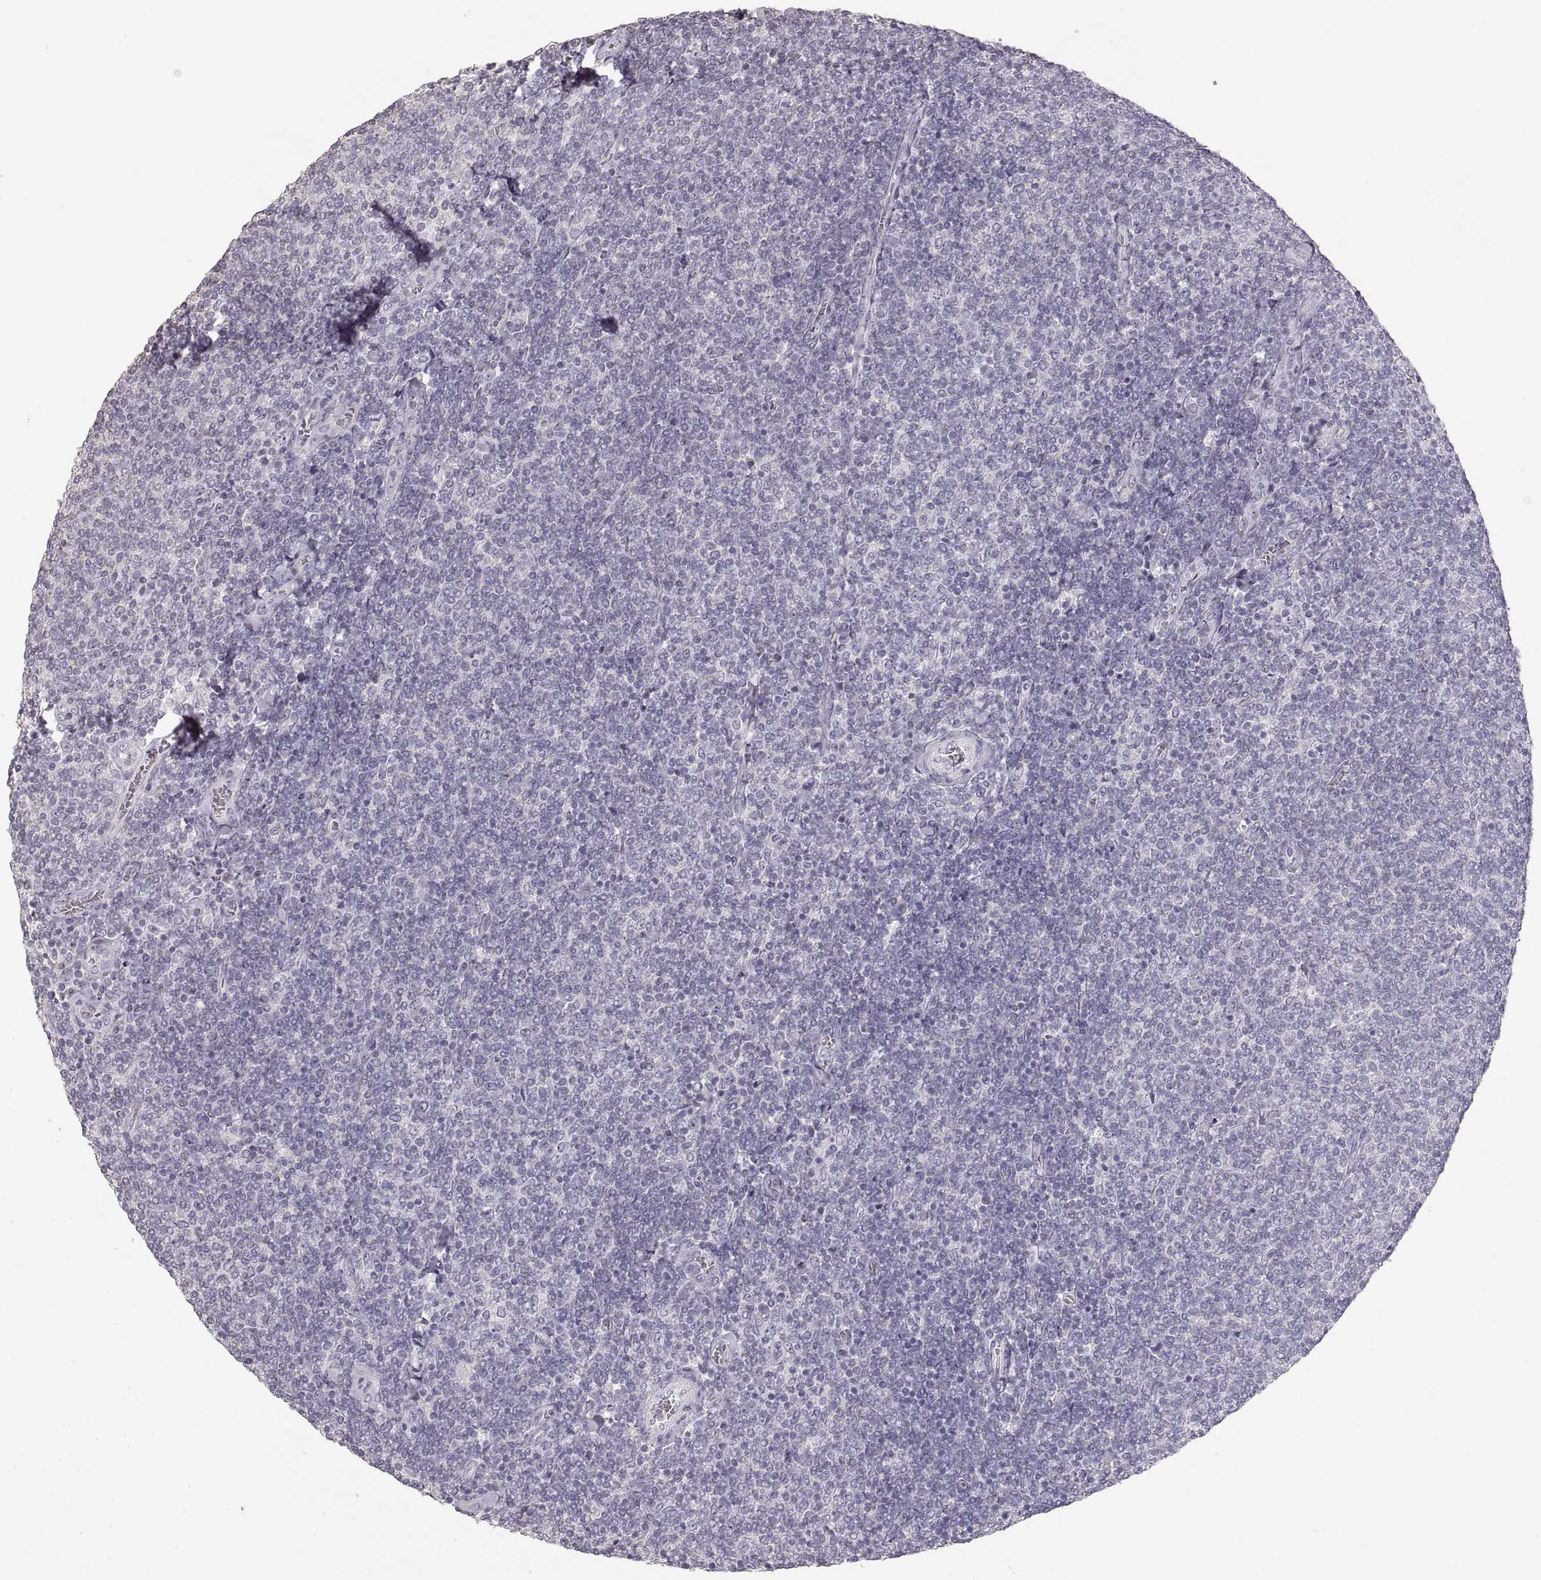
{"staining": {"intensity": "negative", "quantity": "none", "location": "none"}, "tissue": "lymphoma", "cell_type": "Tumor cells", "image_type": "cancer", "snomed": [{"axis": "morphology", "description": "Malignant lymphoma, non-Hodgkin's type, Low grade"}, {"axis": "topography", "description": "Lymph node"}], "caption": "The IHC image has no significant expression in tumor cells of low-grade malignant lymphoma, non-Hodgkin's type tissue.", "gene": "ZP3", "patient": {"sex": "male", "age": 52}}